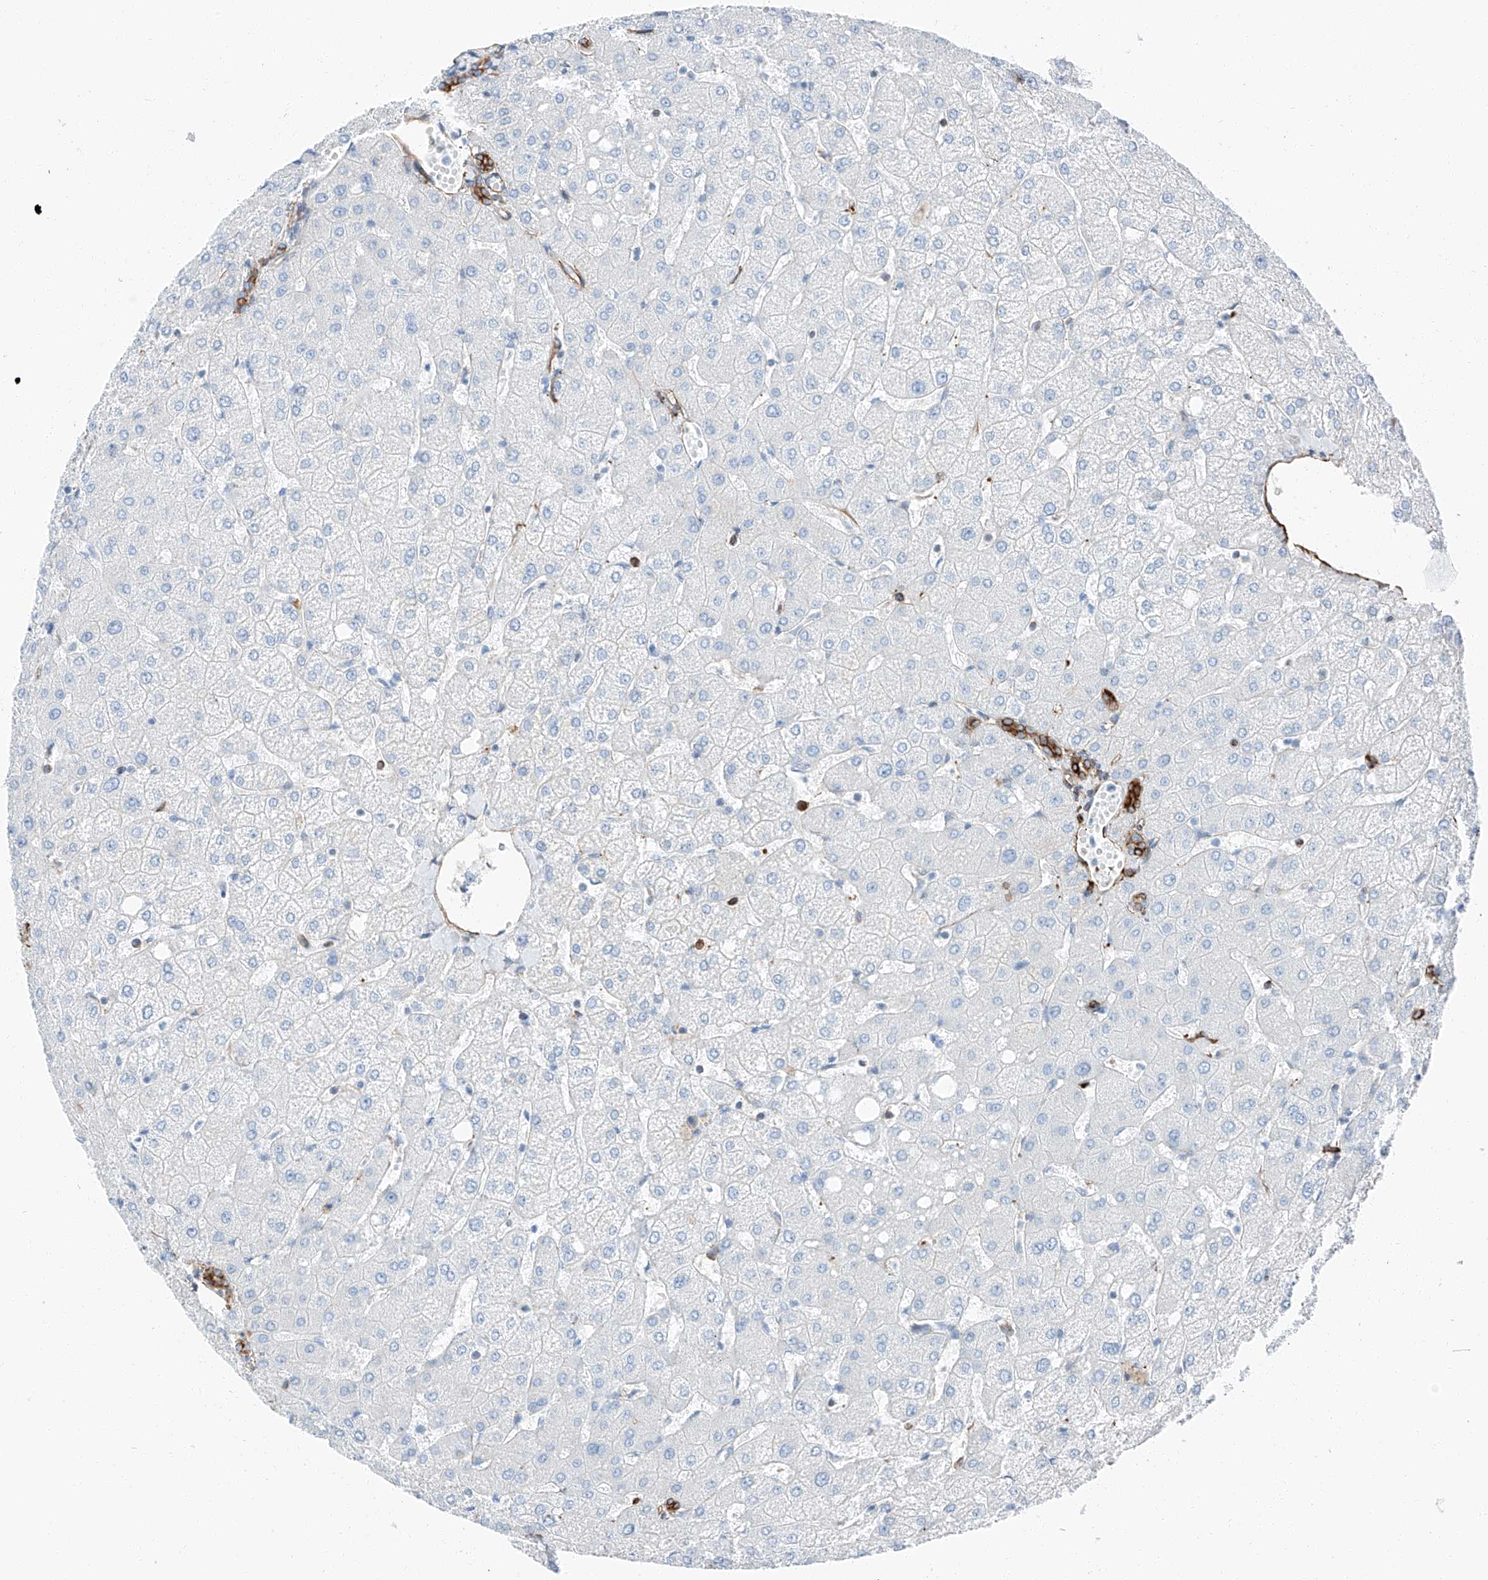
{"staining": {"intensity": "strong", "quantity": "25%-75%", "location": "cytoplasmic/membranous"}, "tissue": "liver", "cell_type": "Cholangiocytes", "image_type": "normal", "snomed": [{"axis": "morphology", "description": "Normal tissue, NOS"}, {"axis": "topography", "description": "Liver"}], "caption": "Approximately 25%-75% of cholangiocytes in normal liver demonstrate strong cytoplasmic/membranous protein expression as visualized by brown immunohistochemical staining.", "gene": "ZNF804A", "patient": {"sex": "female", "age": 54}}